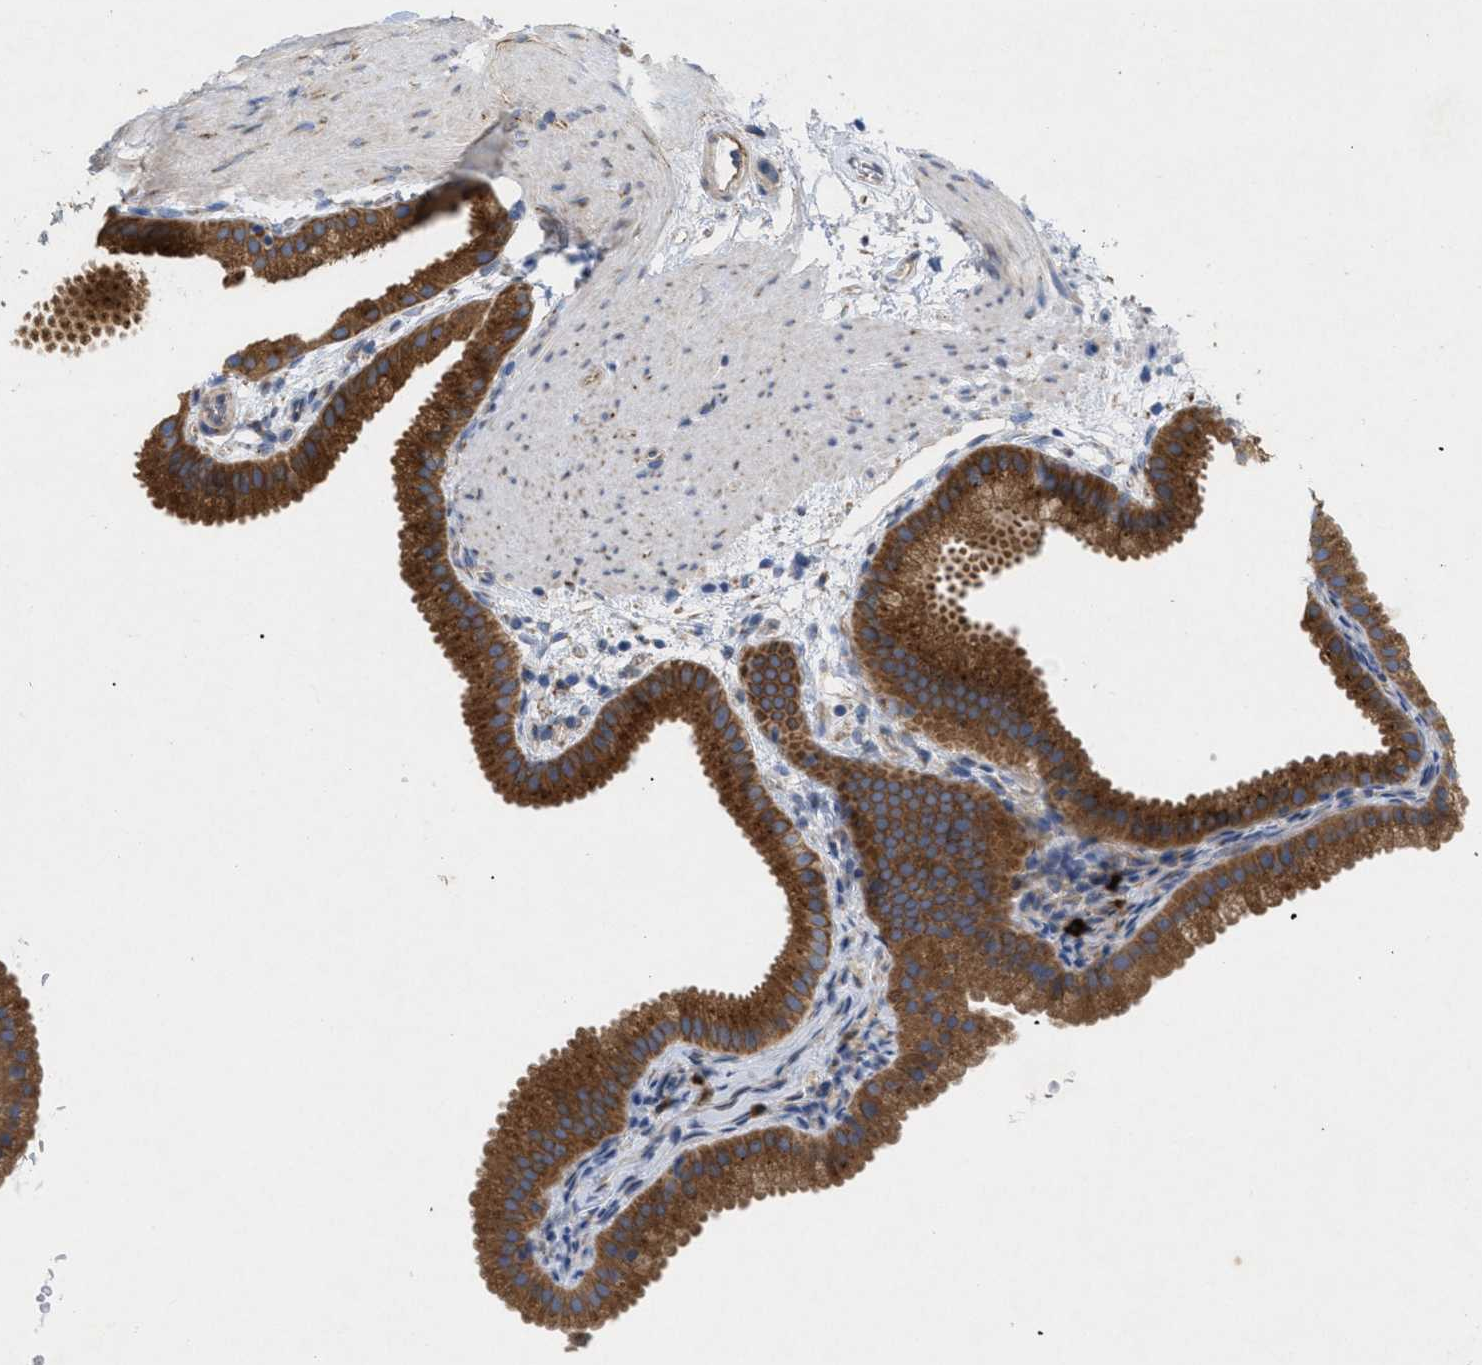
{"staining": {"intensity": "strong", "quantity": ">75%", "location": "cytoplasmic/membranous"}, "tissue": "gallbladder", "cell_type": "Glandular cells", "image_type": "normal", "snomed": [{"axis": "morphology", "description": "Normal tissue, NOS"}, {"axis": "topography", "description": "Gallbladder"}], "caption": "Glandular cells demonstrate strong cytoplasmic/membranous staining in approximately >75% of cells in benign gallbladder.", "gene": "SLC50A1", "patient": {"sex": "female", "age": 64}}